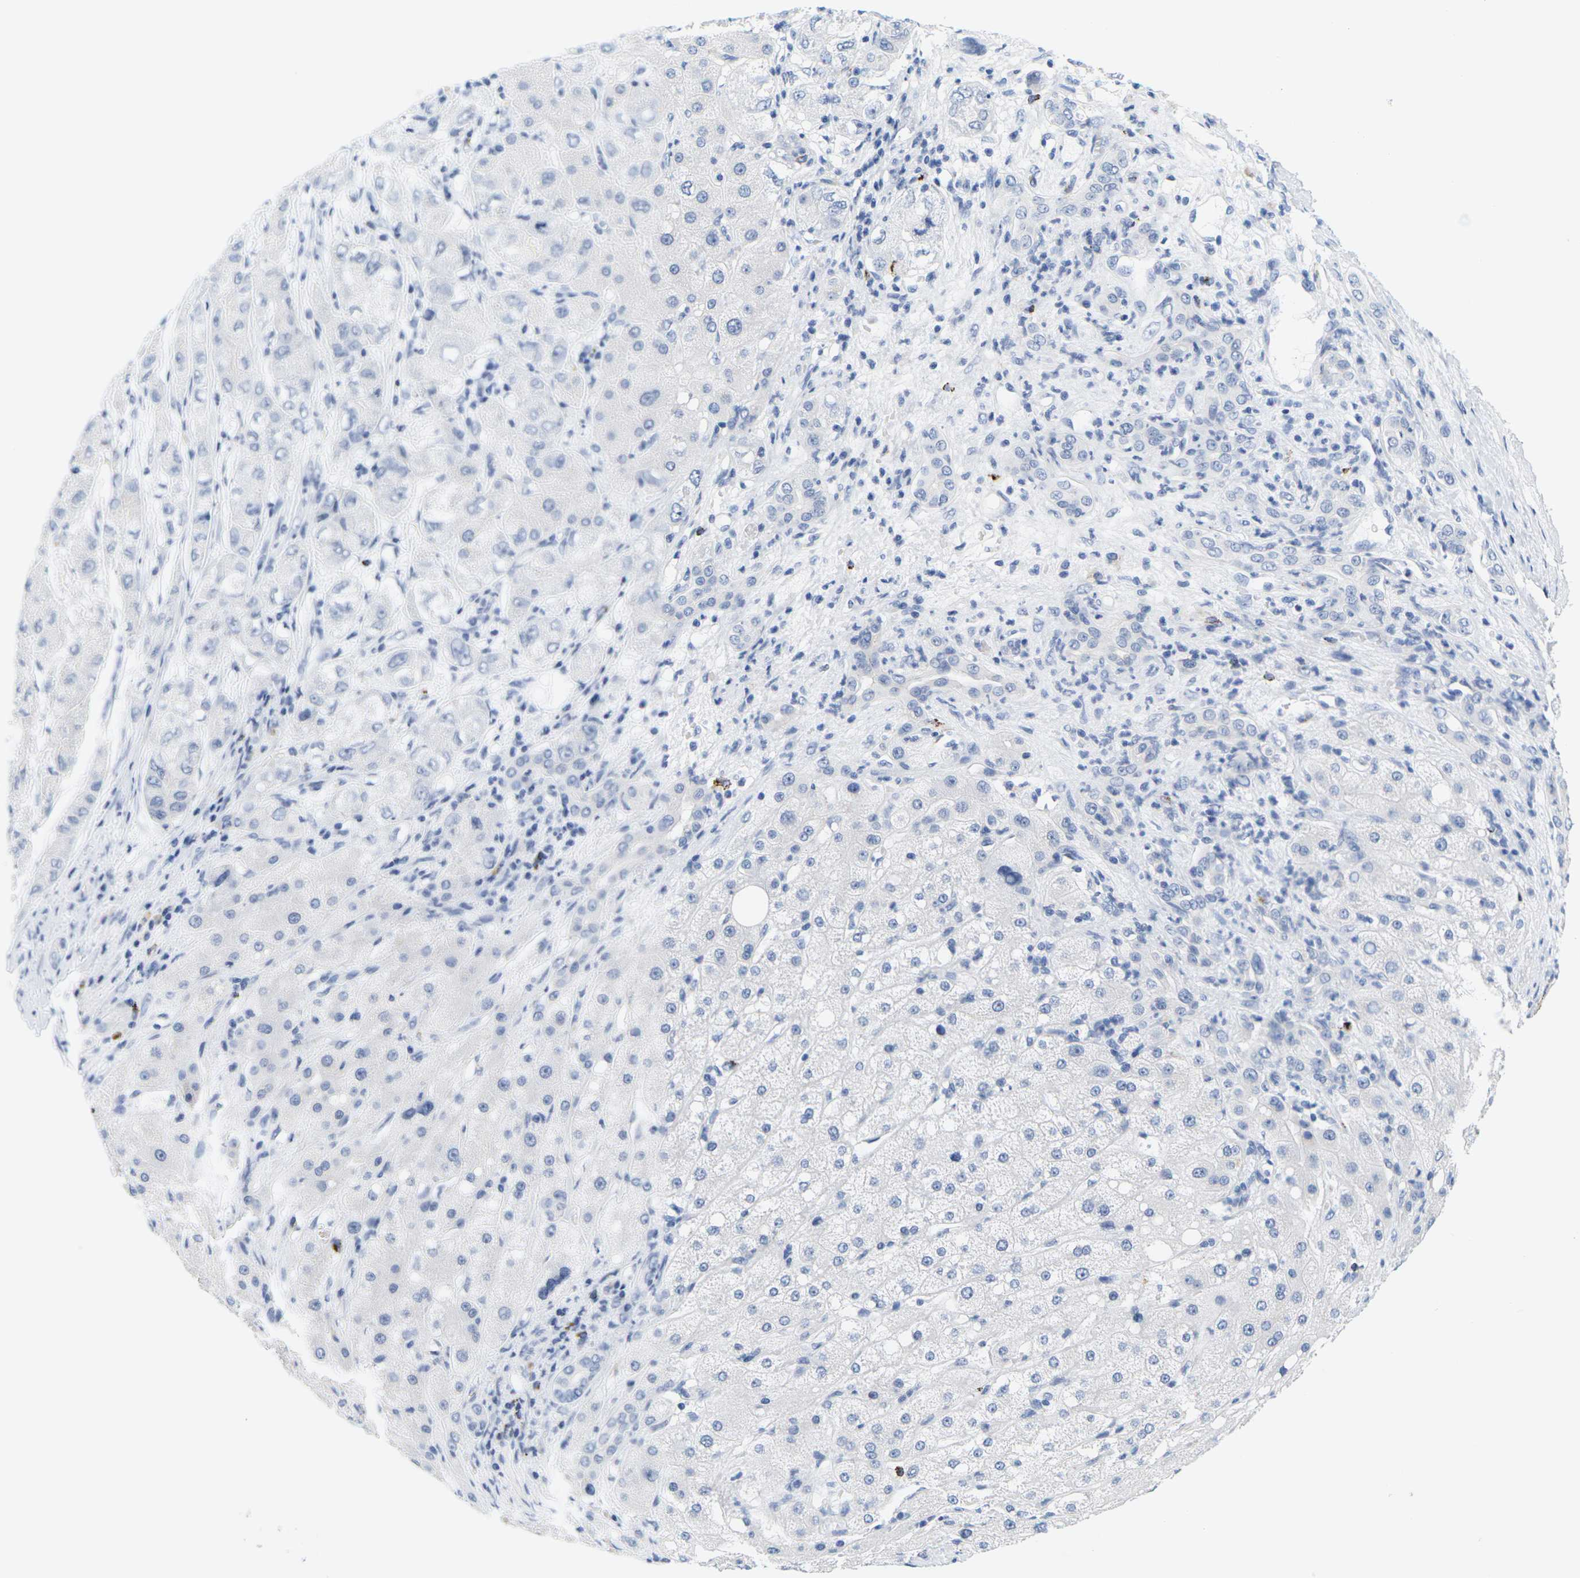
{"staining": {"intensity": "negative", "quantity": "none", "location": "none"}, "tissue": "liver cancer", "cell_type": "Tumor cells", "image_type": "cancer", "snomed": [{"axis": "morphology", "description": "Carcinoma, Hepatocellular, NOS"}, {"axis": "topography", "description": "Liver"}], "caption": "Immunohistochemical staining of human liver cancer (hepatocellular carcinoma) shows no significant staining in tumor cells.", "gene": "HLA-DOB", "patient": {"sex": "male", "age": 80}}